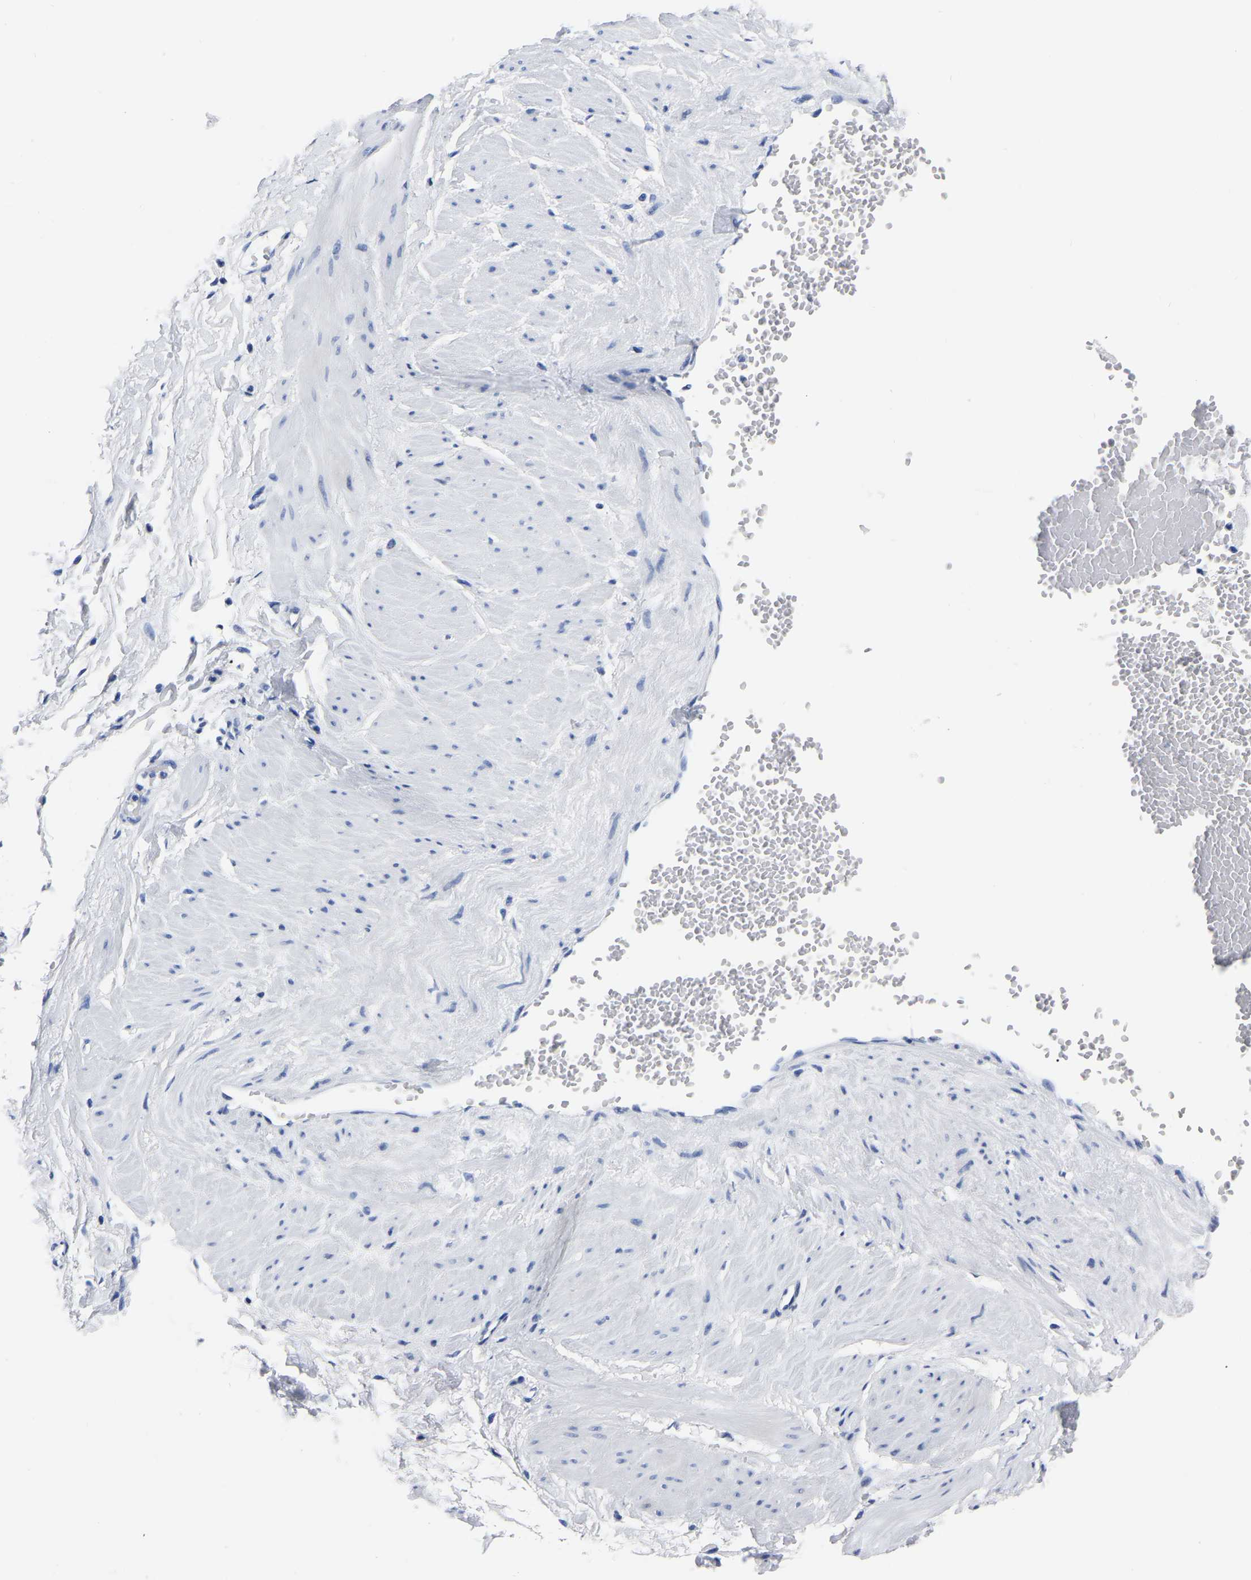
{"staining": {"intensity": "negative", "quantity": "none", "location": "none"}, "tissue": "adipose tissue", "cell_type": "Adipocytes", "image_type": "normal", "snomed": [{"axis": "morphology", "description": "Normal tissue, NOS"}, {"axis": "topography", "description": "Soft tissue"}], "caption": "IHC histopathology image of unremarkable adipose tissue: adipose tissue stained with DAB demonstrates no significant protein positivity in adipocytes. (DAB IHC, high magnification).", "gene": "IMPG2", "patient": {"sex": "male", "age": 72}}